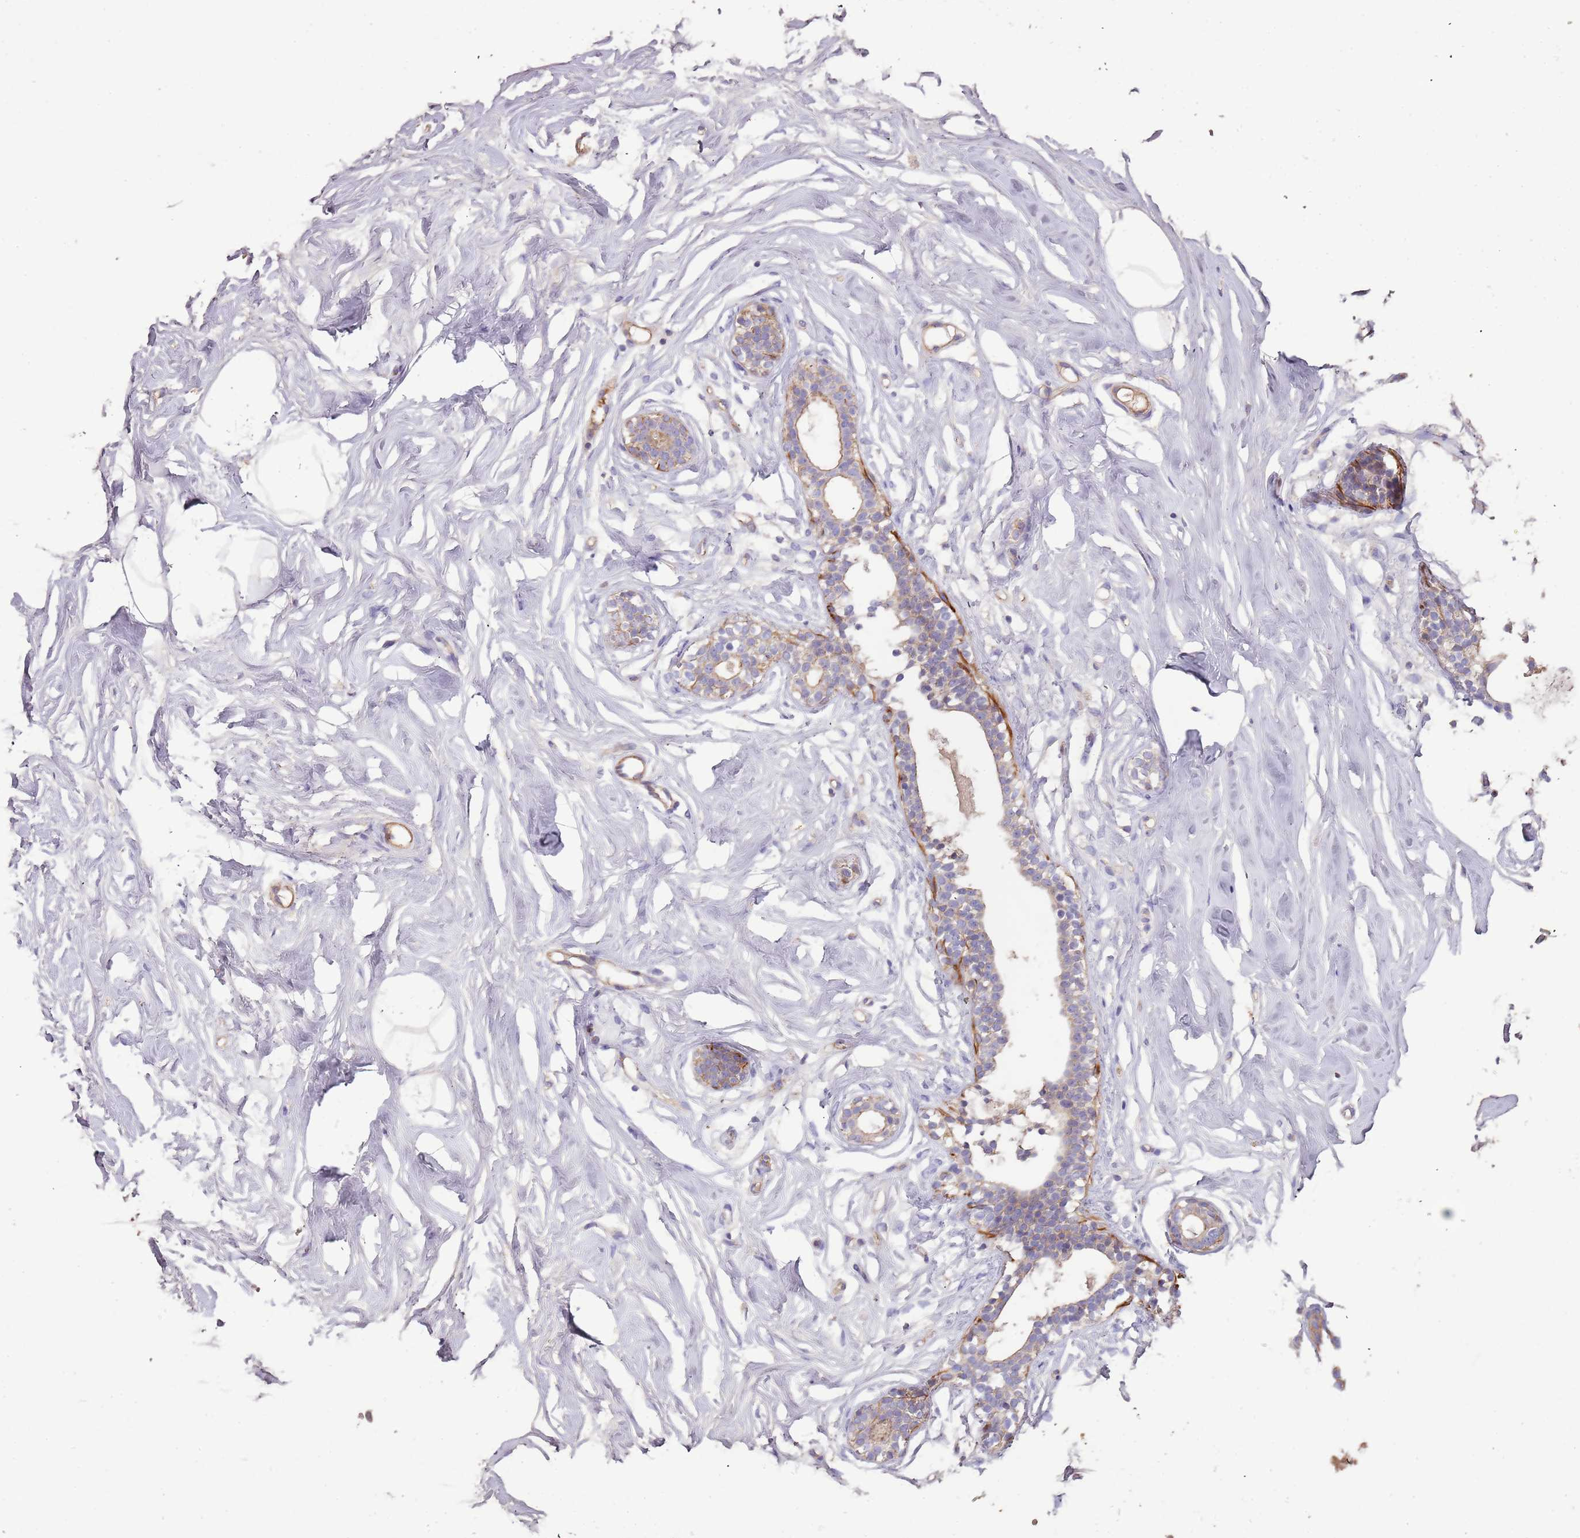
{"staining": {"intensity": "negative", "quantity": "none", "location": "none"}, "tissue": "breast", "cell_type": "Adipocytes", "image_type": "normal", "snomed": [{"axis": "morphology", "description": "Normal tissue, NOS"}, {"axis": "morphology", "description": "Adenoma, NOS"}, {"axis": "topography", "description": "Breast"}], "caption": "Histopathology image shows no protein staining in adipocytes of unremarkable breast. The staining was performed using DAB to visualize the protein expression in brown, while the nuclei were stained in blue with hematoxylin (Magnification: 20x).", "gene": "FECH", "patient": {"sex": "female", "age": 23}}